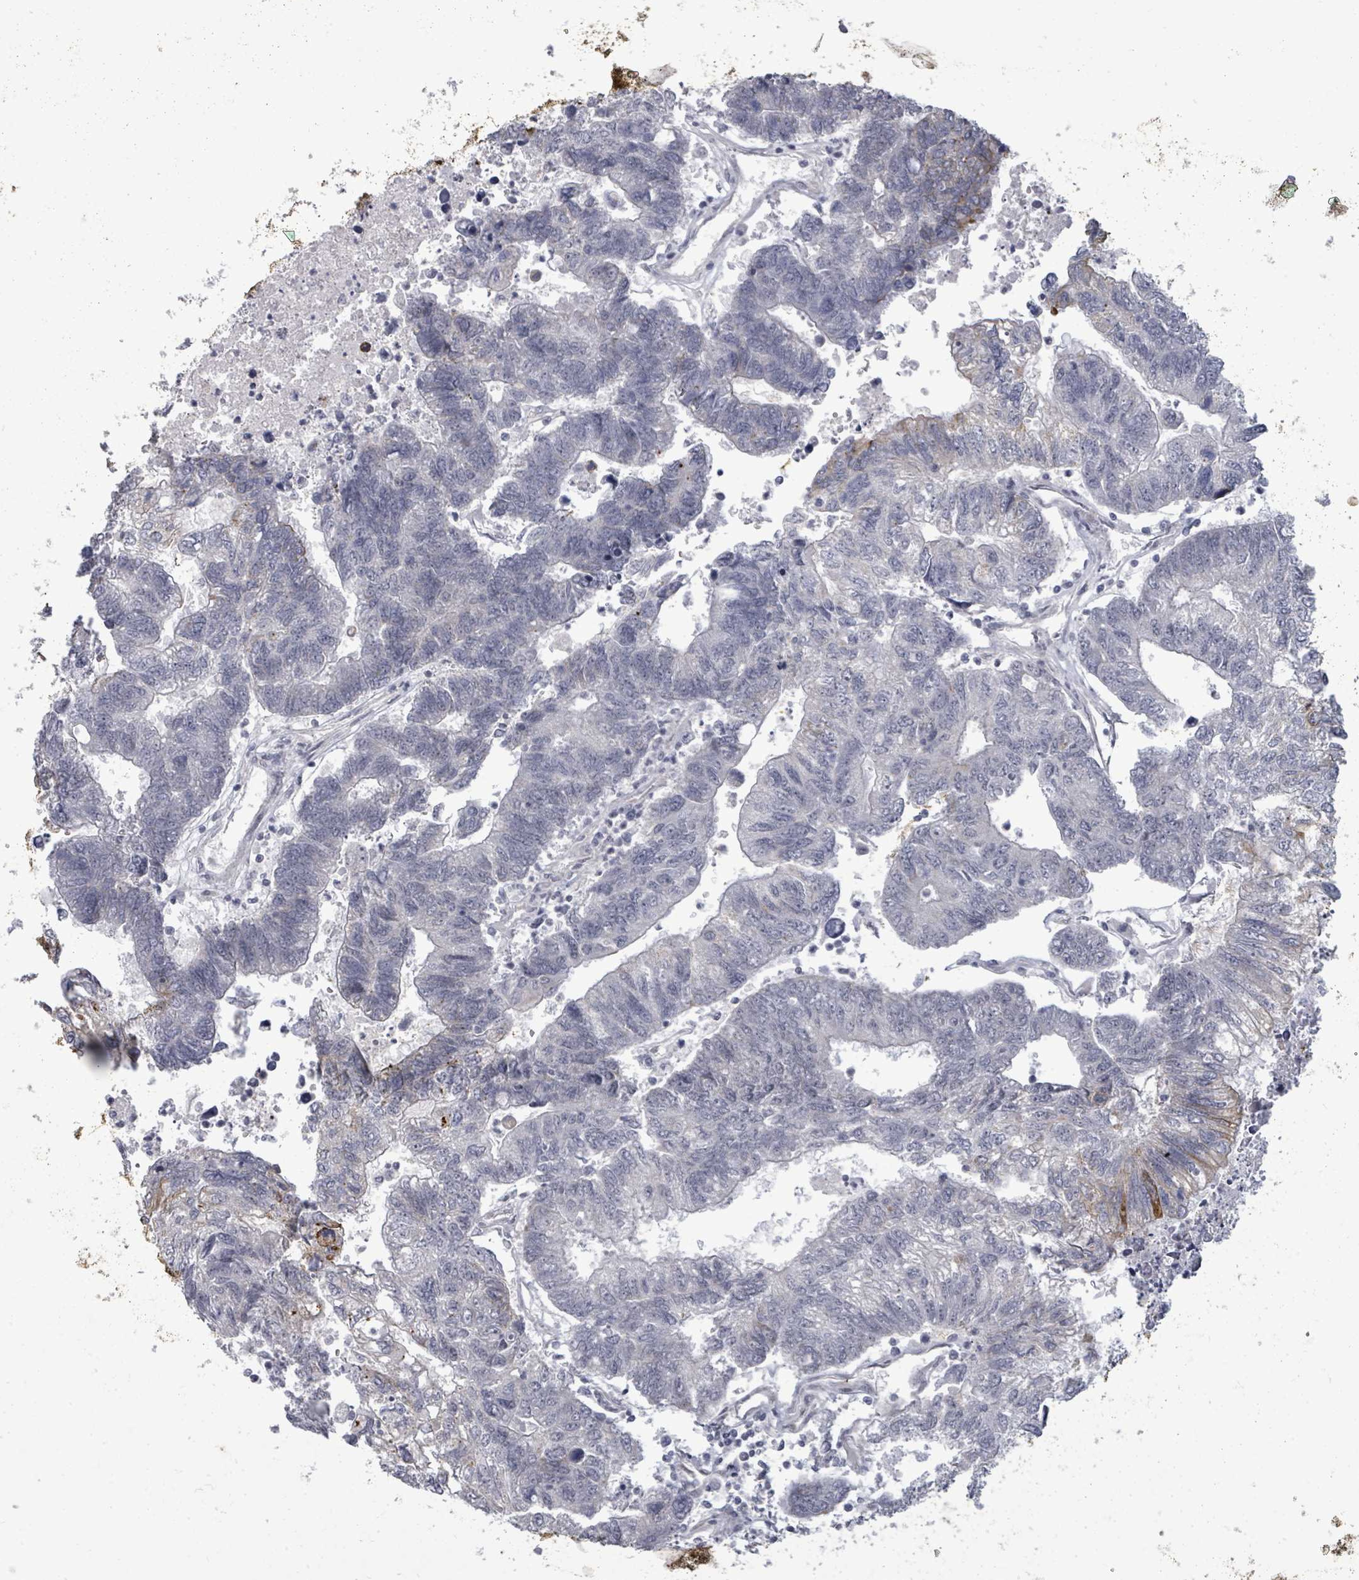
{"staining": {"intensity": "strong", "quantity": "<25%", "location": "cytoplasmic/membranous"}, "tissue": "colorectal cancer", "cell_type": "Tumor cells", "image_type": "cancer", "snomed": [{"axis": "morphology", "description": "Adenocarcinoma, NOS"}, {"axis": "topography", "description": "Colon"}], "caption": "Colorectal cancer tissue shows strong cytoplasmic/membranous expression in about <25% of tumor cells The staining is performed using DAB brown chromogen to label protein expression. The nuclei are counter-stained blue using hematoxylin.", "gene": "PTPN20", "patient": {"sex": "female", "age": 48}}